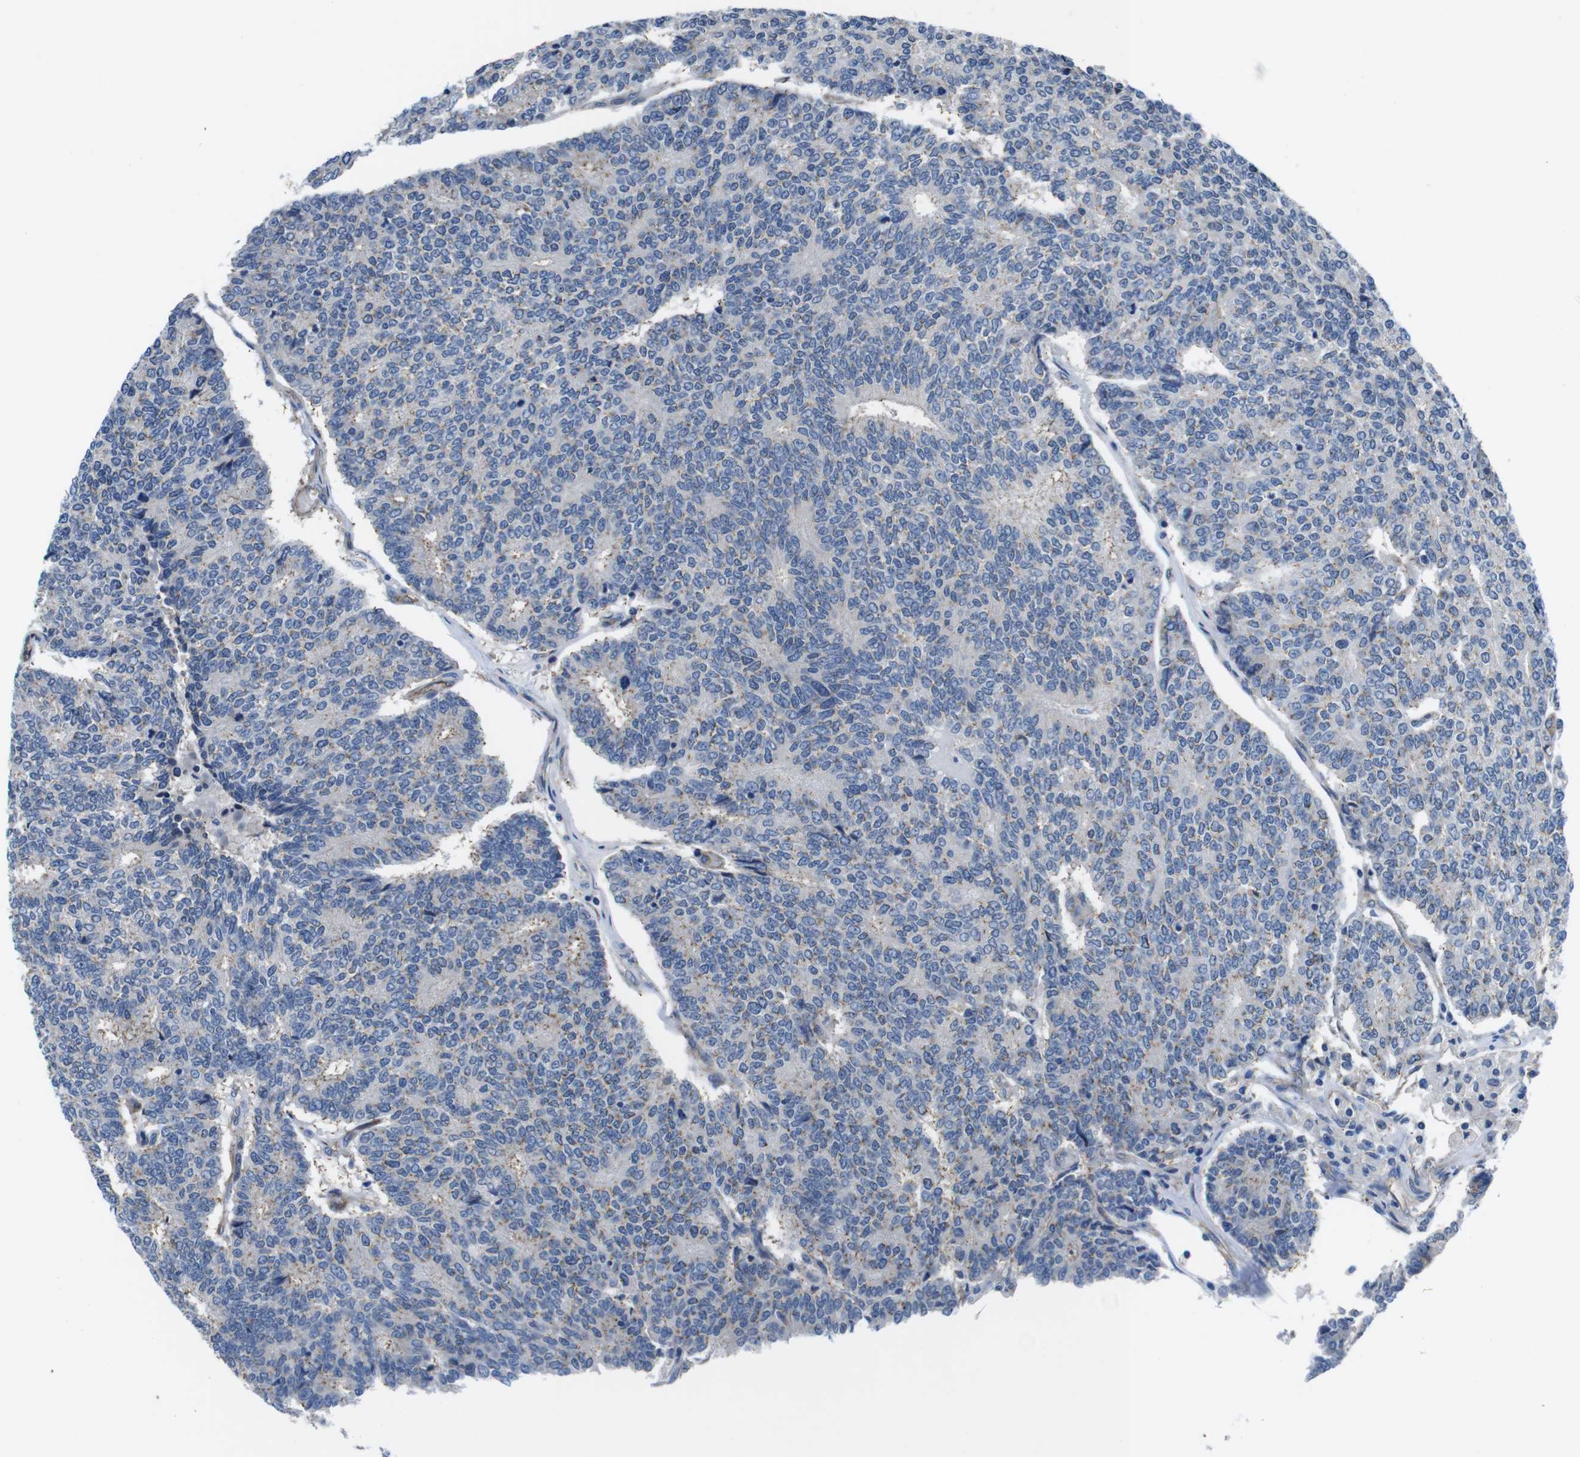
{"staining": {"intensity": "weak", "quantity": "25%-75%", "location": "cytoplasmic/membranous"}, "tissue": "prostate cancer", "cell_type": "Tumor cells", "image_type": "cancer", "snomed": [{"axis": "morphology", "description": "Normal tissue, NOS"}, {"axis": "morphology", "description": "Adenocarcinoma, High grade"}, {"axis": "topography", "description": "Prostate"}, {"axis": "topography", "description": "Seminal veicle"}], "caption": "Tumor cells show low levels of weak cytoplasmic/membranous expression in about 25%-75% of cells in human prostate cancer (adenocarcinoma (high-grade)).", "gene": "CDH8", "patient": {"sex": "male", "age": 55}}